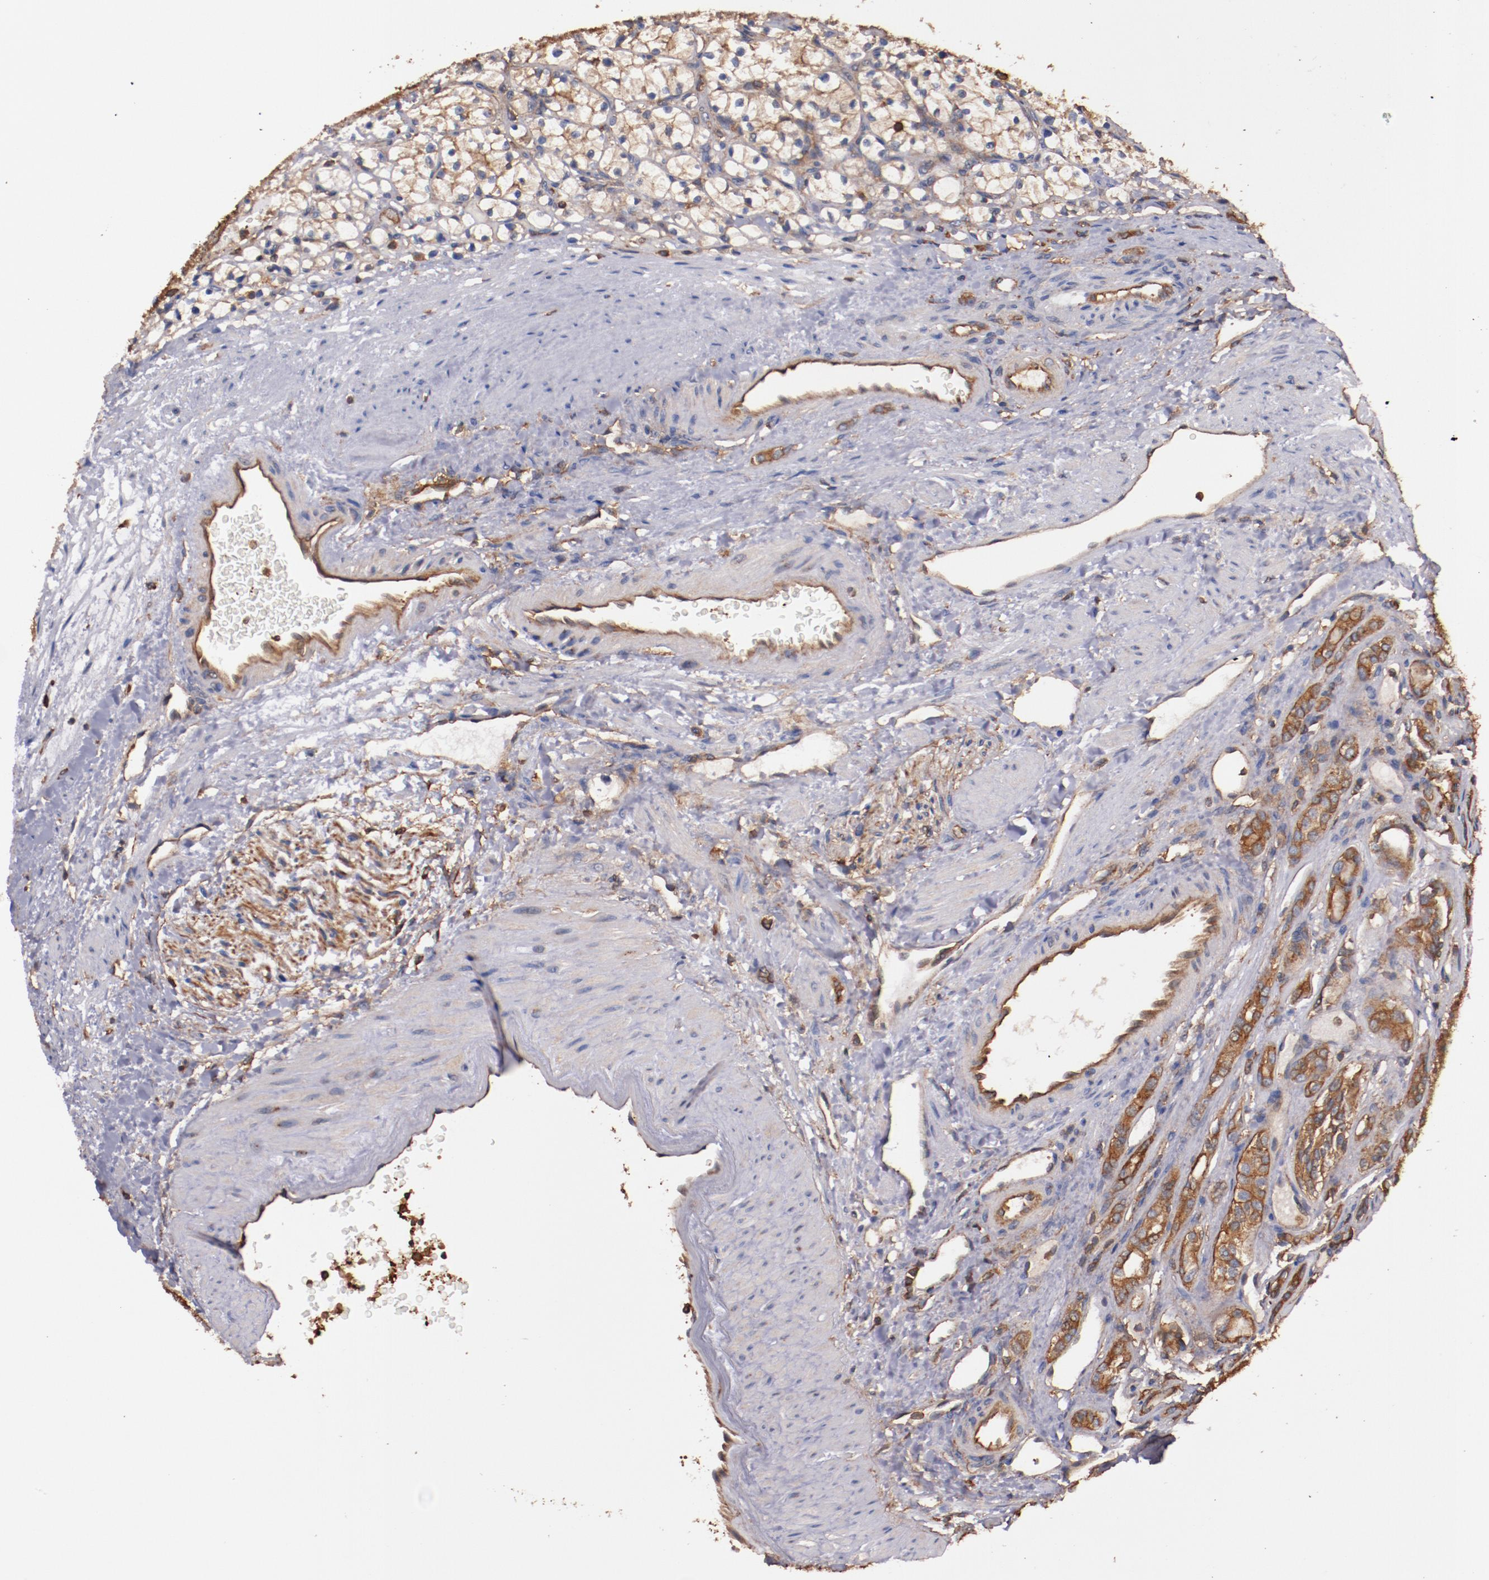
{"staining": {"intensity": "strong", "quantity": ">75%", "location": "cytoplasmic/membranous"}, "tissue": "renal cancer", "cell_type": "Tumor cells", "image_type": "cancer", "snomed": [{"axis": "morphology", "description": "Adenocarcinoma, NOS"}, {"axis": "topography", "description": "Kidney"}], "caption": "Protein analysis of renal adenocarcinoma tissue demonstrates strong cytoplasmic/membranous expression in approximately >75% of tumor cells.", "gene": "TMOD3", "patient": {"sex": "female", "age": 60}}